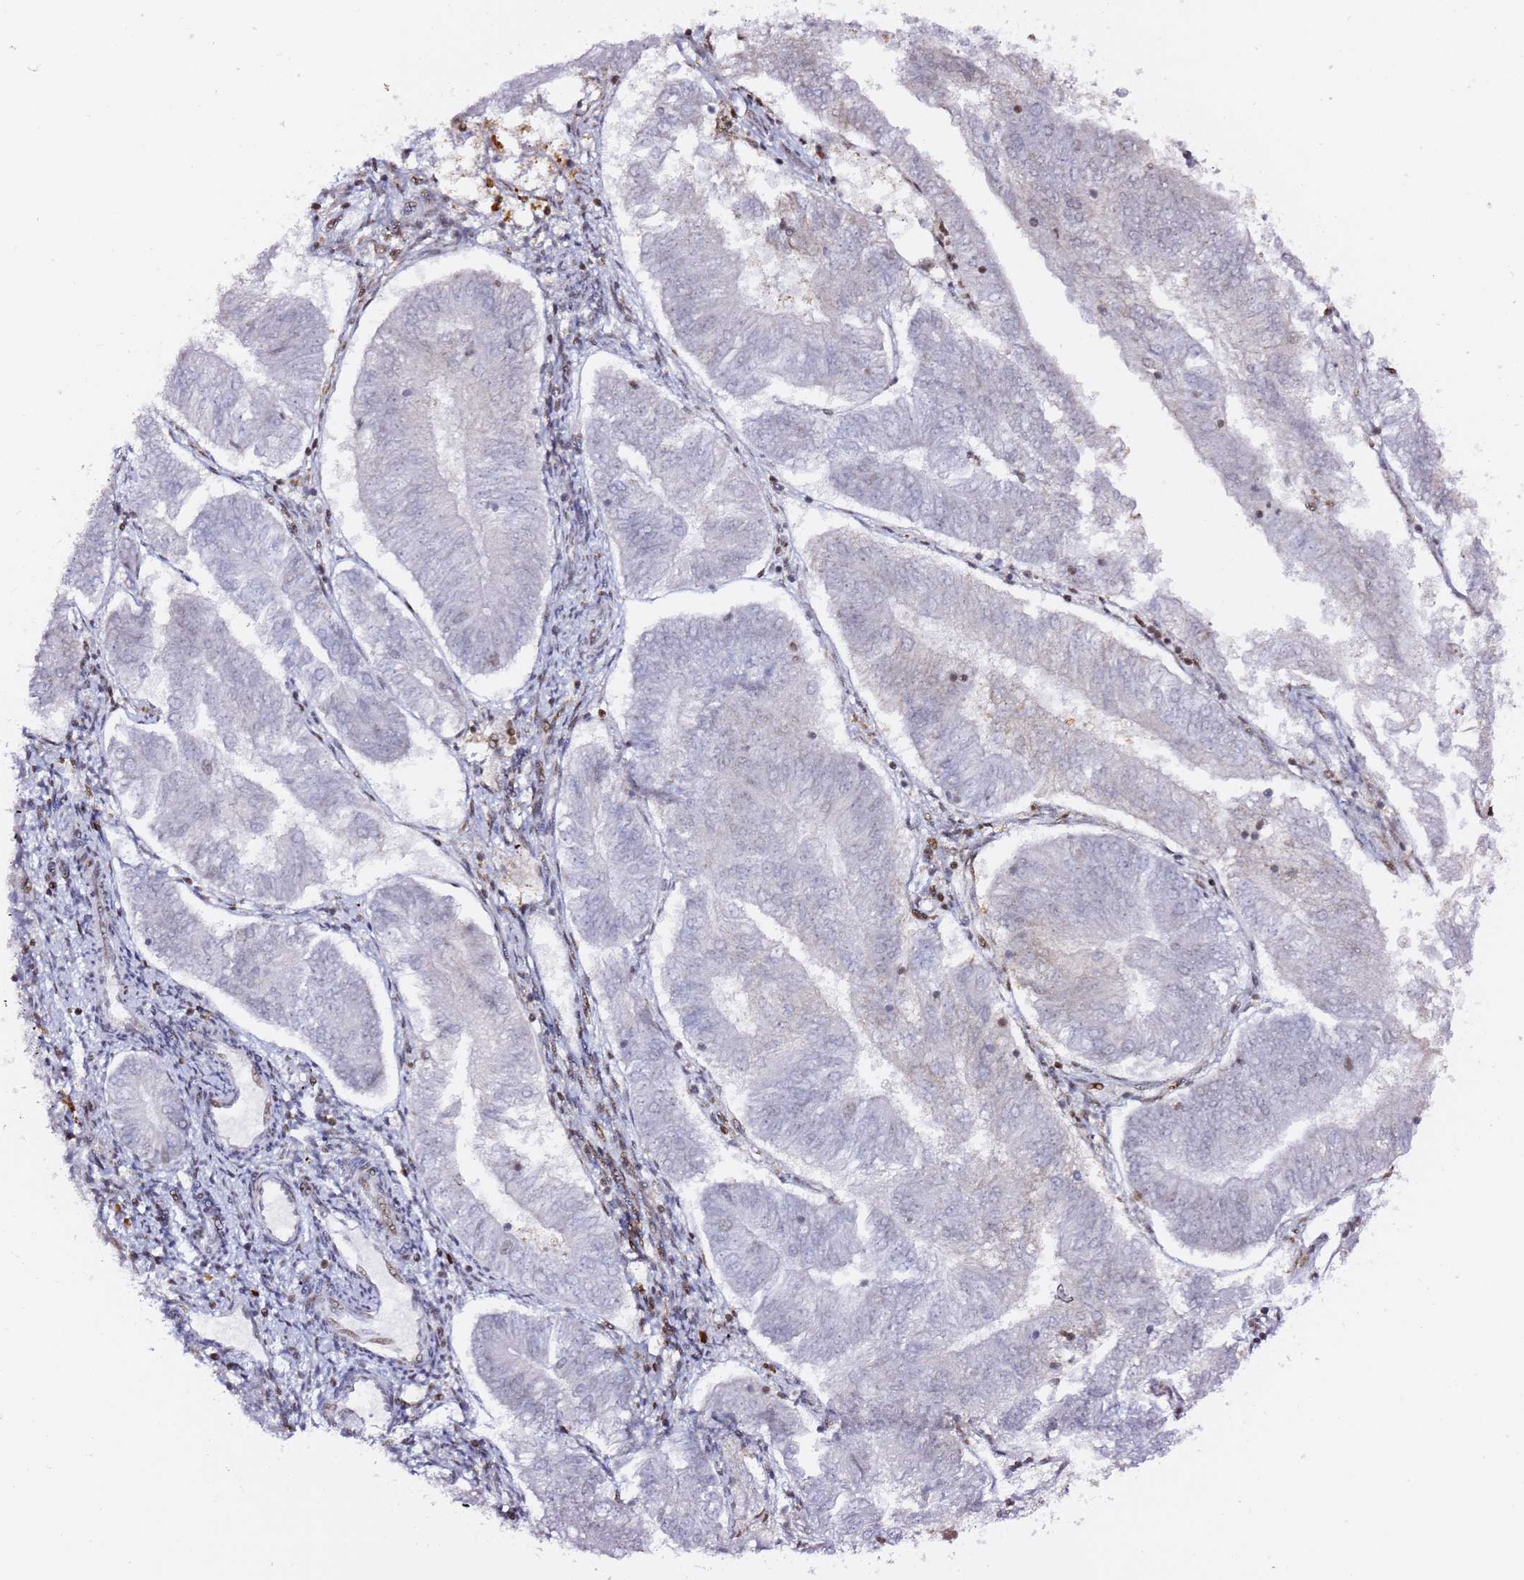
{"staining": {"intensity": "negative", "quantity": "none", "location": "none"}, "tissue": "endometrial cancer", "cell_type": "Tumor cells", "image_type": "cancer", "snomed": [{"axis": "morphology", "description": "Adenocarcinoma, NOS"}, {"axis": "topography", "description": "Endometrium"}], "caption": "Adenocarcinoma (endometrial) was stained to show a protein in brown. There is no significant positivity in tumor cells.", "gene": "GBP2", "patient": {"sex": "female", "age": 58}}